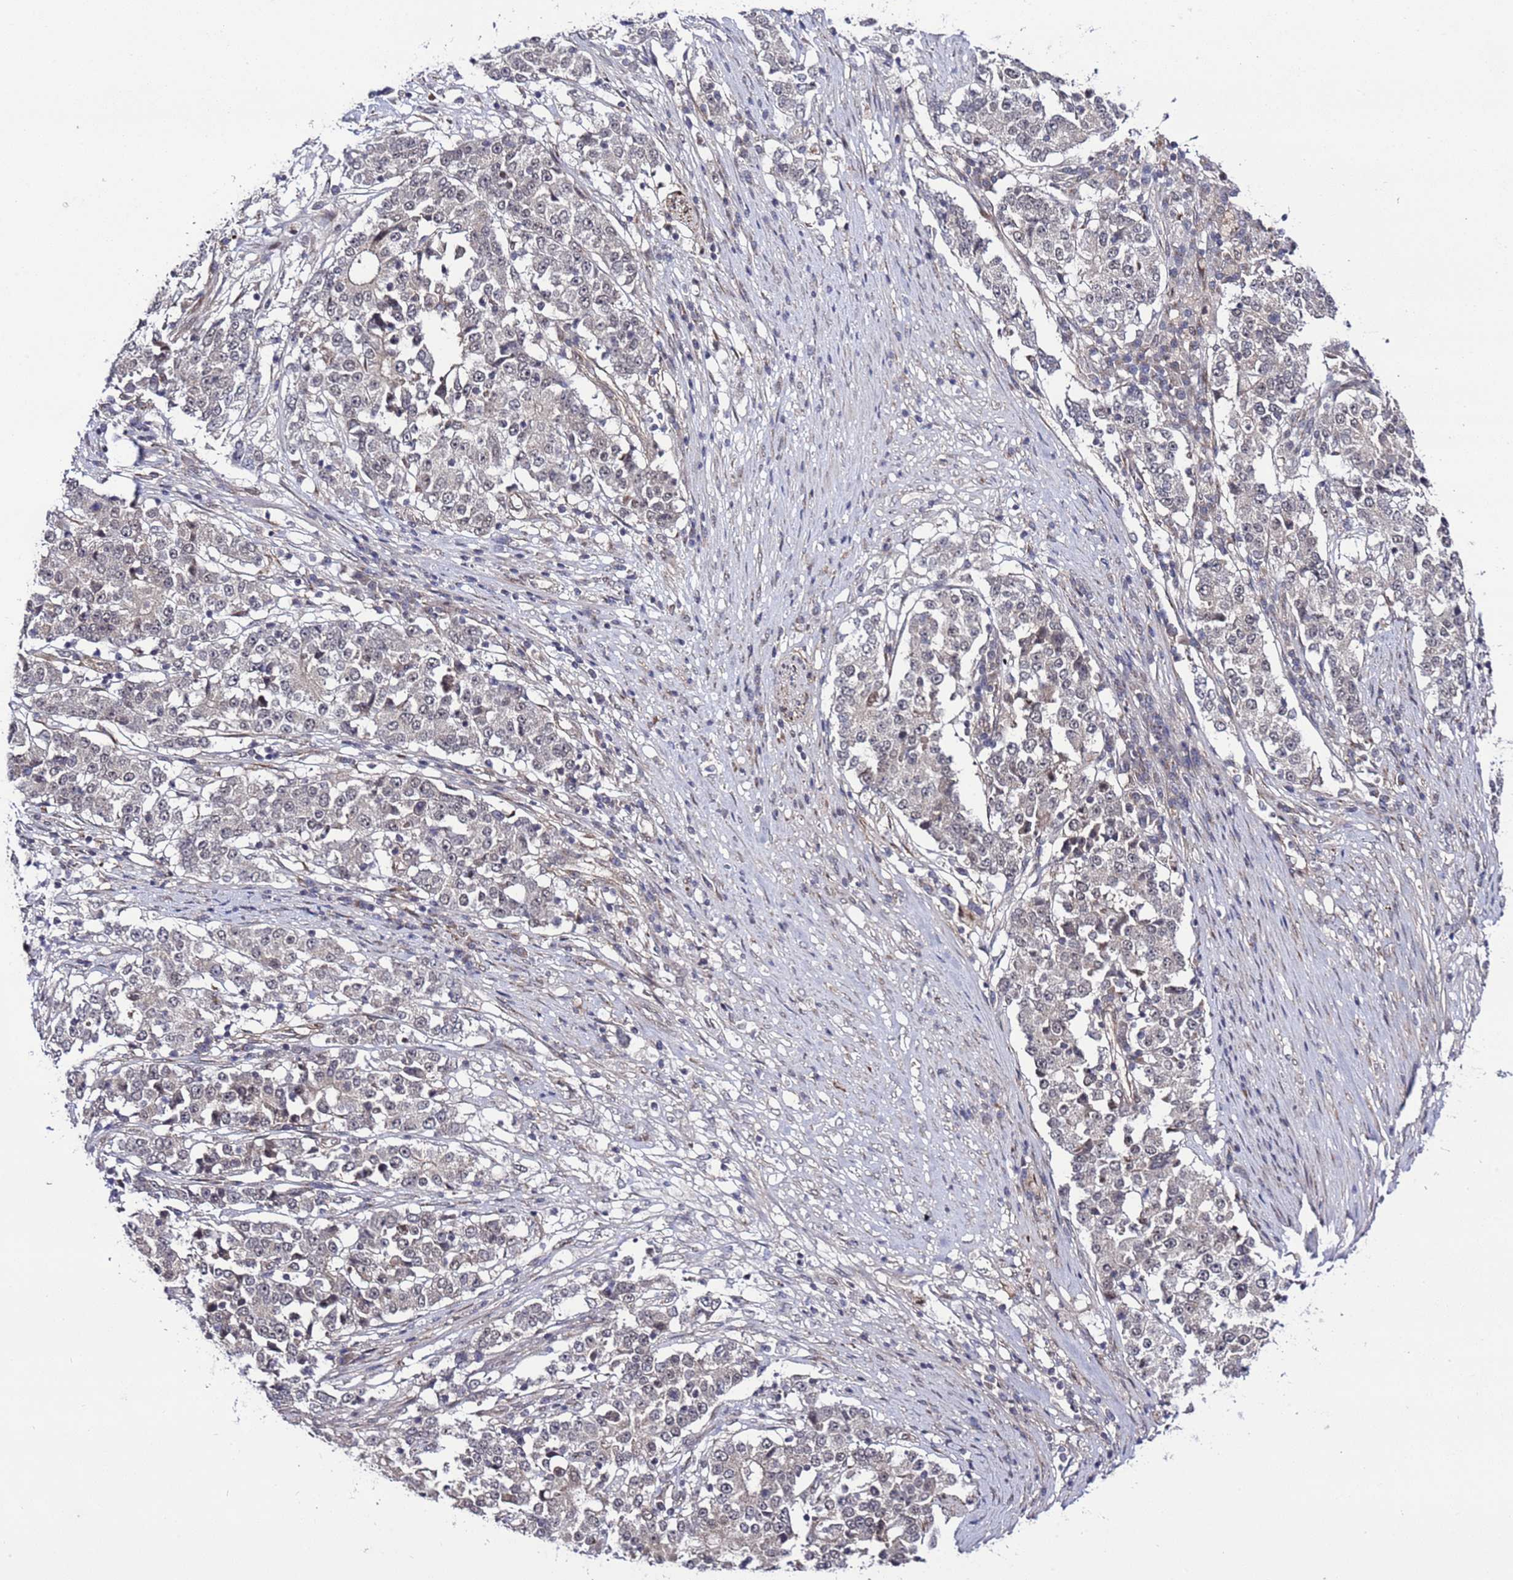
{"staining": {"intensity": "negative", "quantity": "none", "location": "none"}, "tissue": "stomach cancer", "cell_type": "Tumor cells", "image_type": "cancer", "snomed": [{"axis": "morphology", "description": "Adenocarcinoma, NOS"}, {"axis": "topography", "description": "Stomach"}], "caption": "IHC of stomach cancer (adenocarcinoma) displays no positivity in tumor cells.", "gene": "POLR2D", "patient": {"sex": "male", "age": 59}}